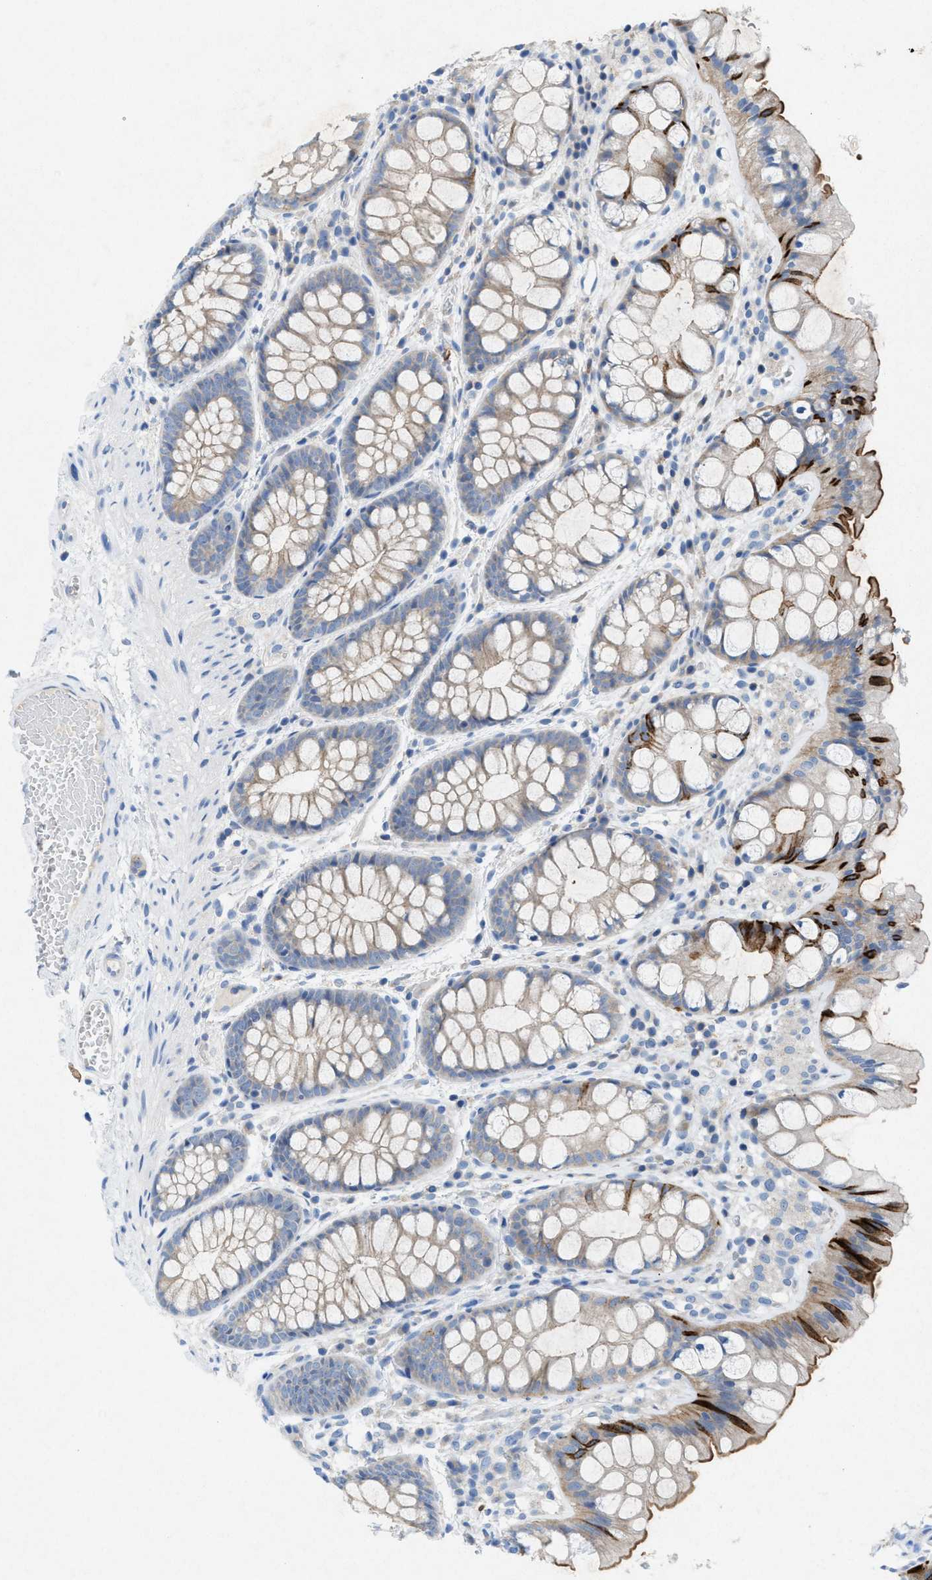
{"staining": {"intensity": "negative", "quantity": "none", "location": "none"}, "tissue": "colon", "cell_type": "Endothelial cells", "image_type": "normal", "snomed": [{"axis": "morphology", "description": "Normal tissue, NOS"}, {"axis": "topography", "description": "Colon"}], "caption": "This is an immunohistochemistry micrograph of benign colon. There is no positivity in endothelial cells.", "gene": "CKLF", "patient": {"sex": "male", "age": 47}}